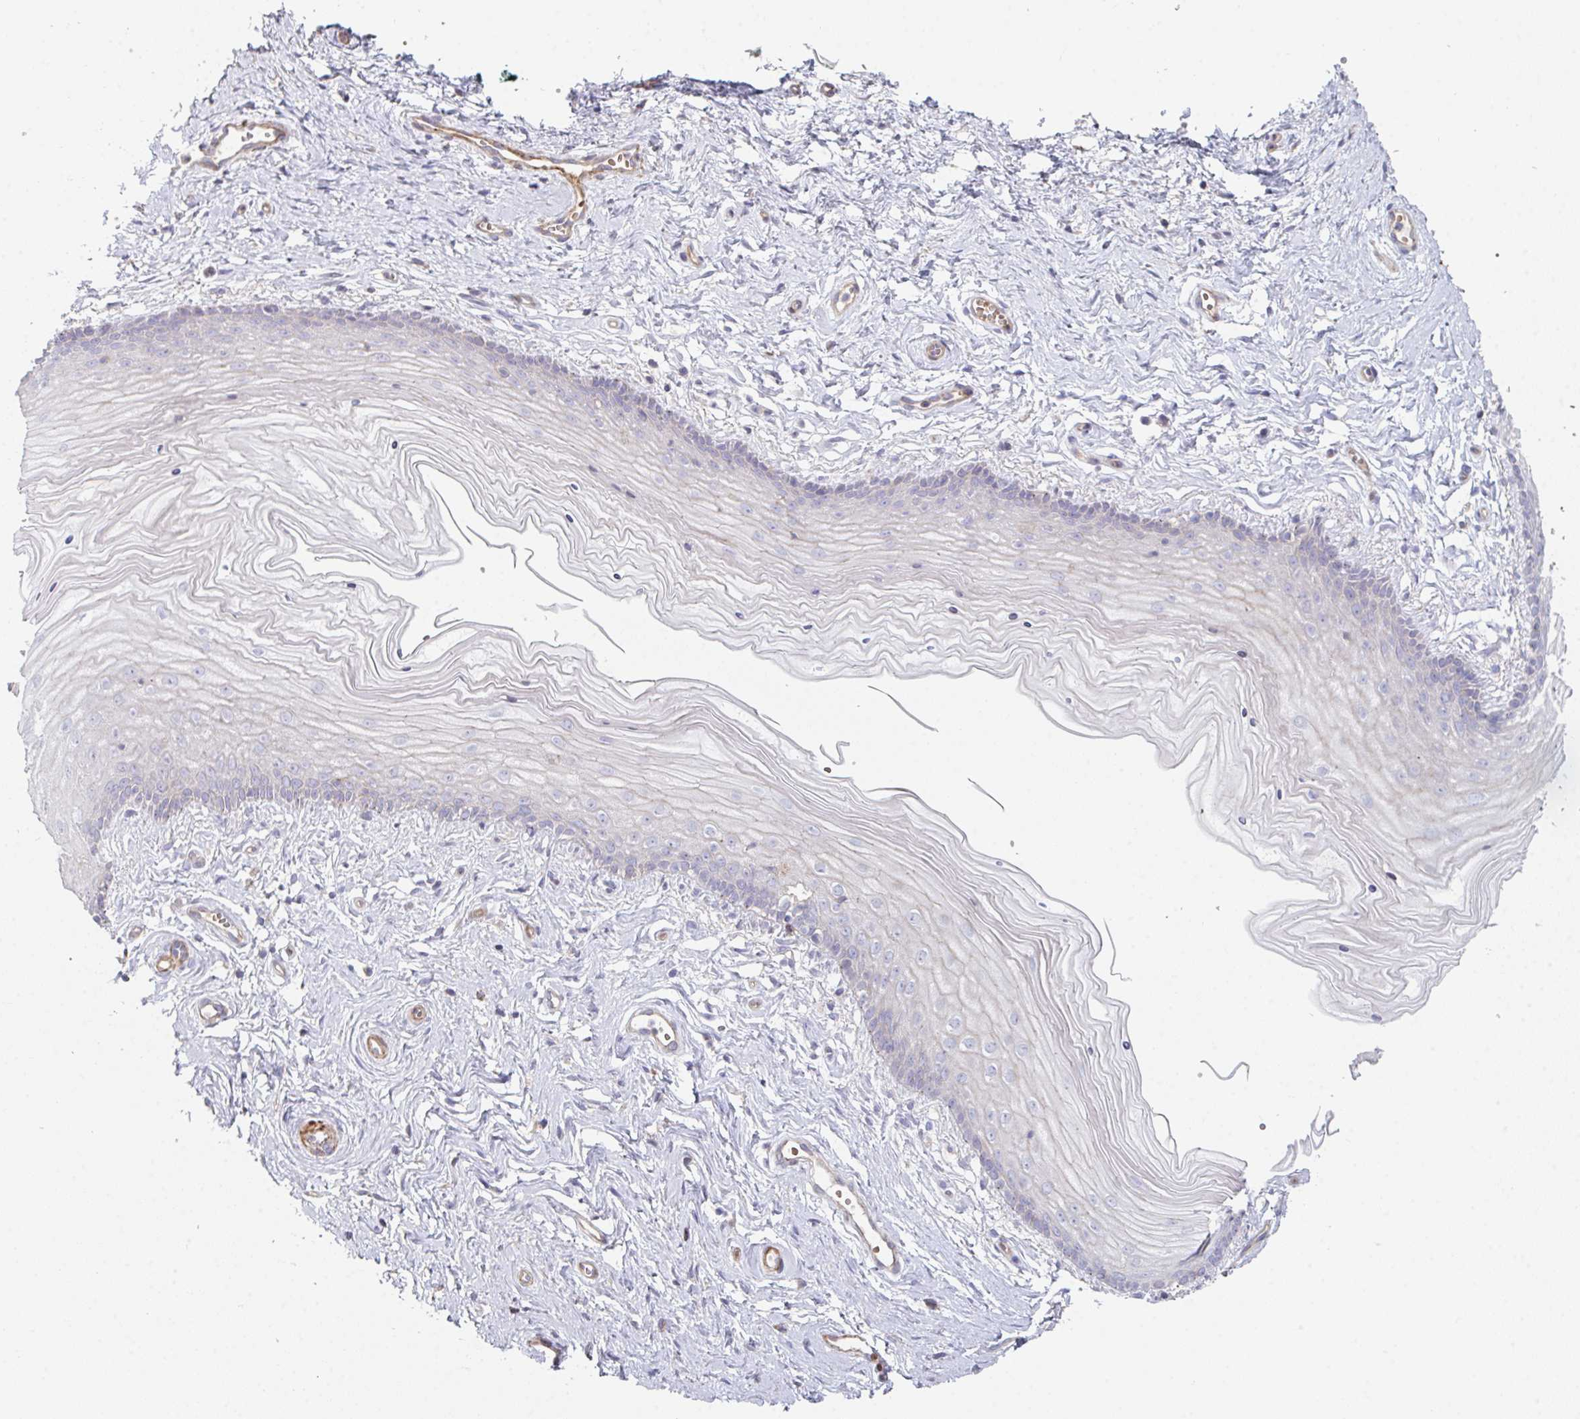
{"staining": {"intensity": "negative", "quantity": "none", "location": "none"}, "tissue": "vagina", "cell_type": "Squamous epithelial cells", "image_type": "normal", "snomed": [{"axis": "morphology", "description": "Normal tissue, NOS"}, {"axis": "topography", "description": "Vagina"}], "caption": "Photomicrograph shows no significant protein staining in squamous epithelial cells of benign vagina. (DAB immunohistochemistry, high magnification).", "gene": "FZD2", "patient": {"sex": "female", "age": 38}}